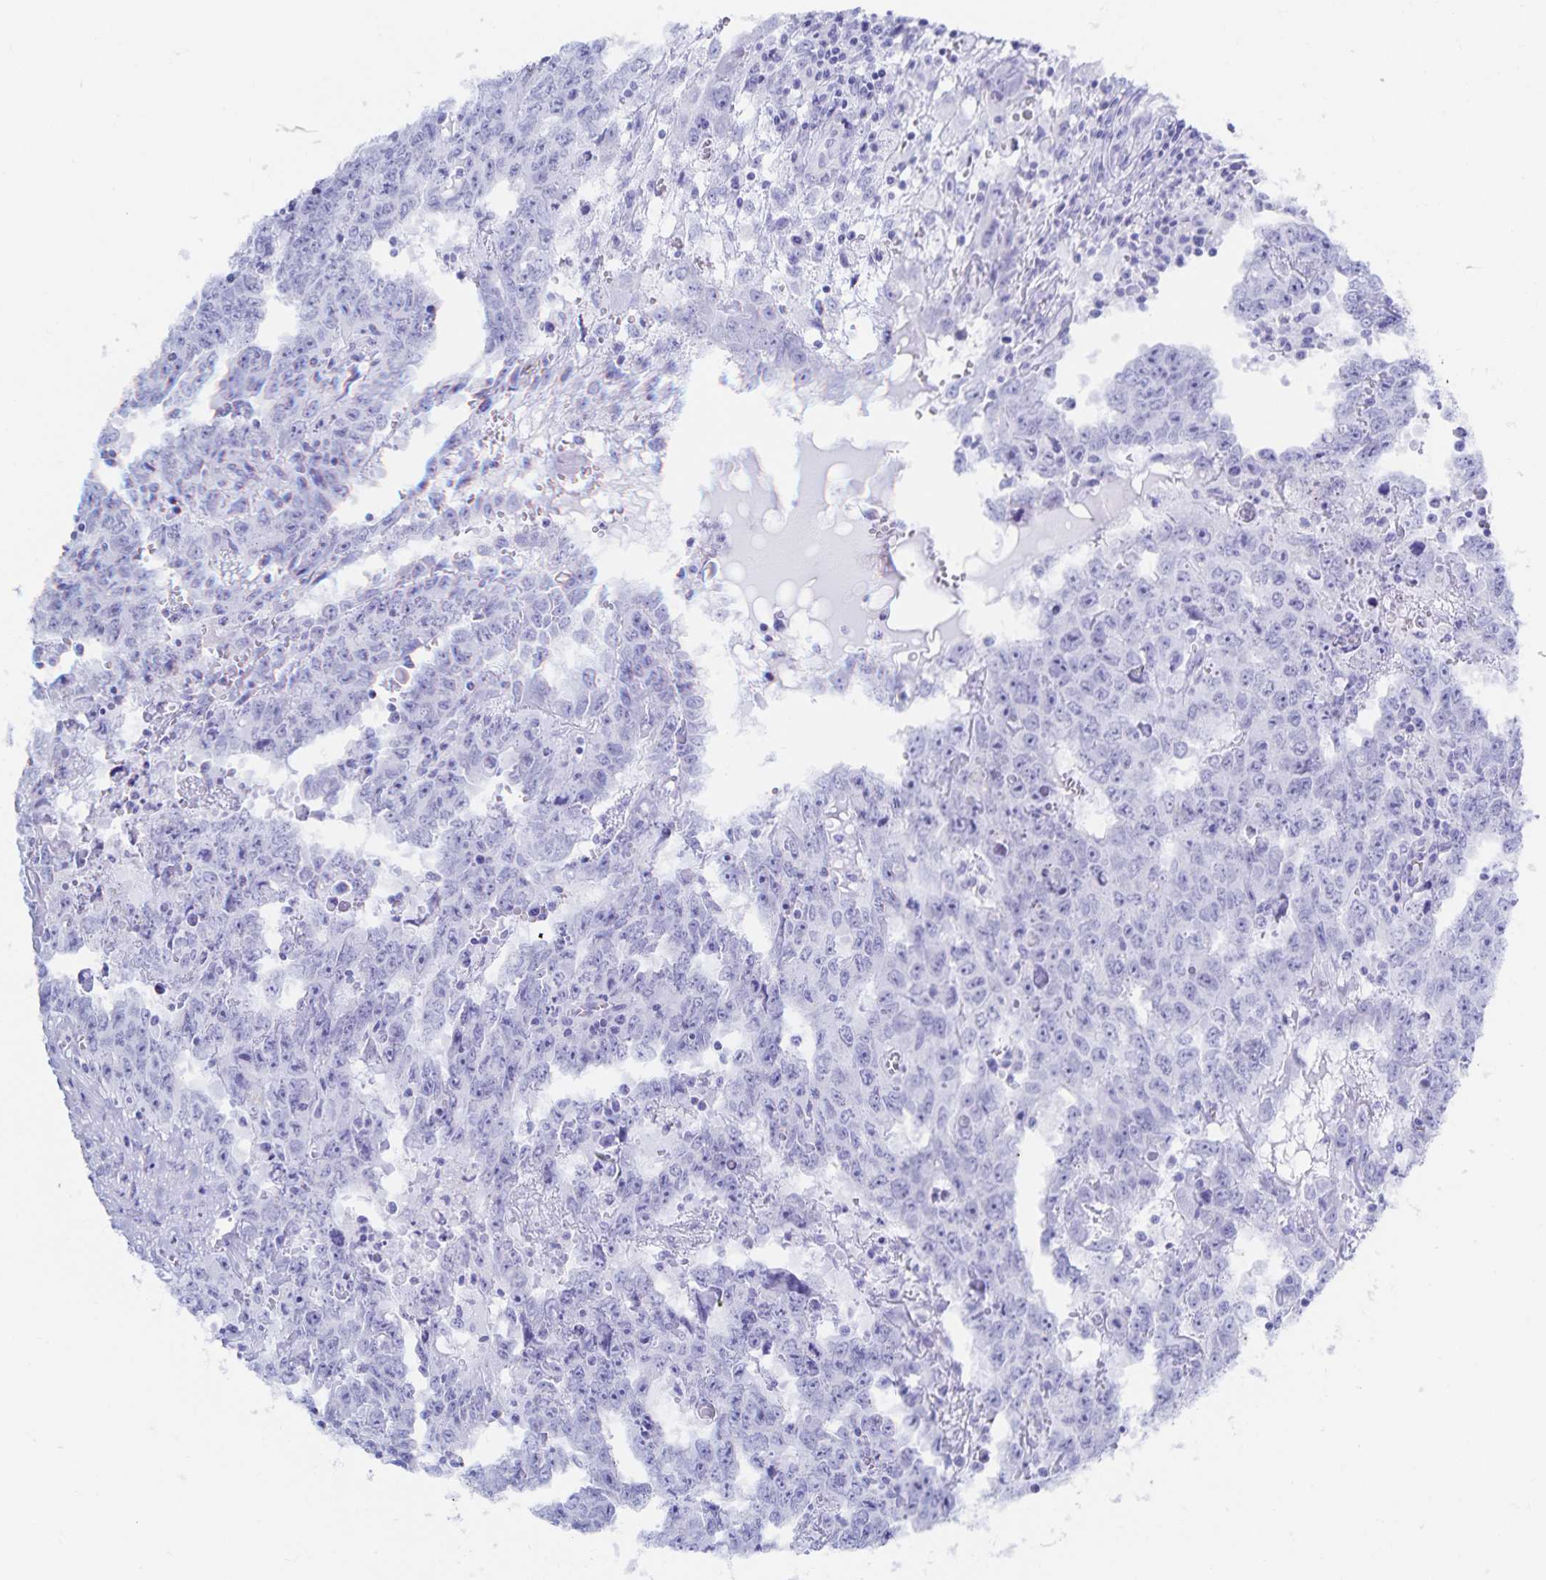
{"staining": {"intensity": "negative", "quantity": "none", "location": "none"}, "tissue": "testis cancer", "cell_type": "Tumor cells", "image_type": "cancer", "snomed": [{"axis": "morphology", "description": "Carcinoma, Embryonal, NOS"}, {"axis": "topography", "description": "Testis"}], "caption": "Immunohistochemistry (IHC) photomicrograph of testis embryonal carcinoma stained for a protein (brown), which shows no staining in tumor cells.", "gene": "SNTN", "patient": {"sex": "male", "age": 22}}